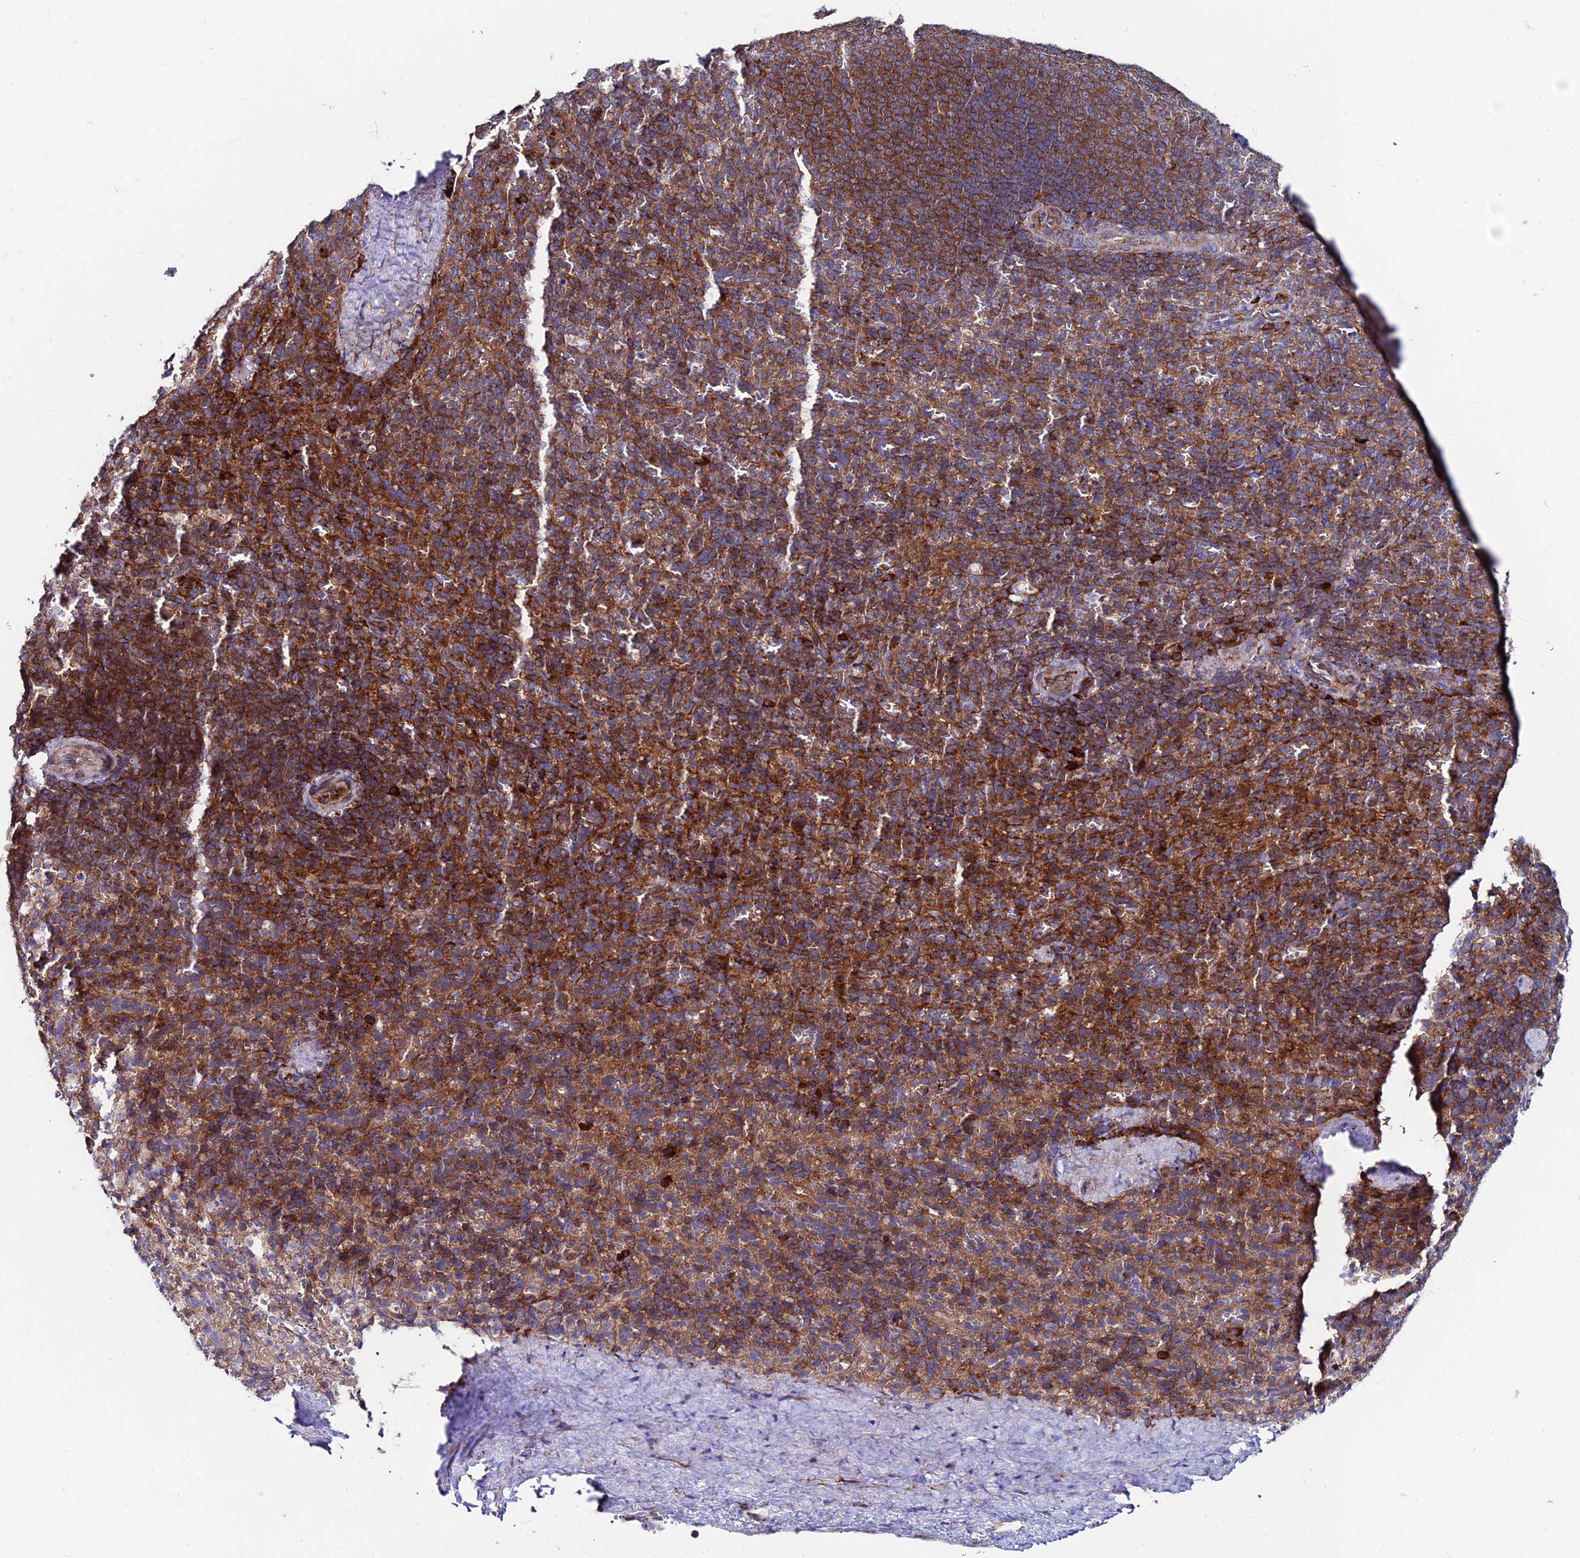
{"staining": {"intensity": "moderate", "quantity": "25%-75%", "location": "cytoplasmic/membranous"}, "tissue": "spleen", "cell_type": "Cells in red pulp", "image_type": "normal", "snomed": [{"axis": "morphology", "description": "Normal tissue, NOS"}, {"axis": "topography", "description": "Spleen"}], "caption": "Immunohistochemistry photomicrograph of unremarkable spleen: spleen stained using immunohistochemistry (IHC) reveals medium levels of moderate protein expression localized specifically in the cytoplasmic/membranous of cells in red pulp, appearing as a cytoplasmic/membranous brown color.", "gene": "EIF3K", "patient": {"sex": "female", "age": 21}}